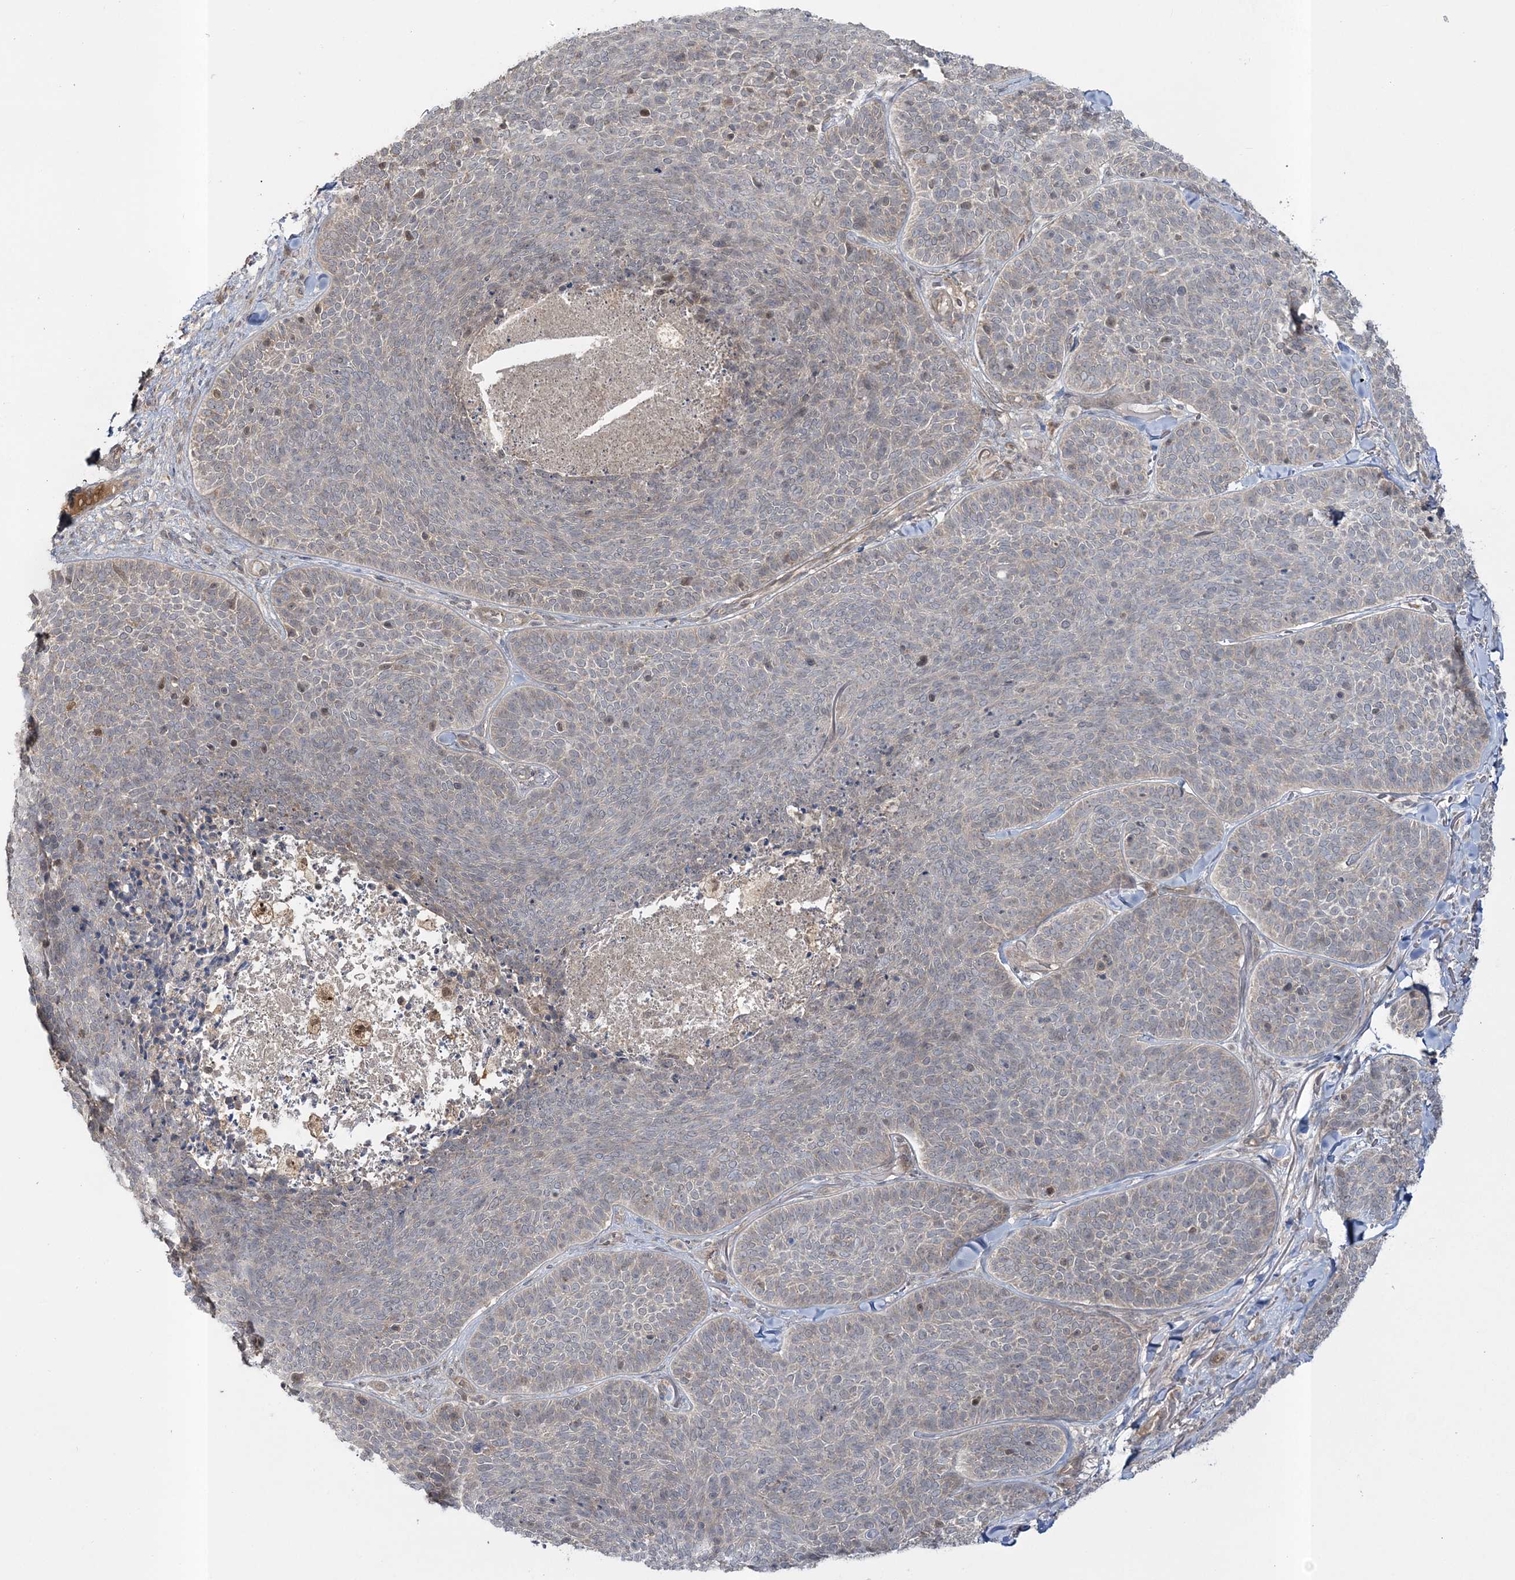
{"staining": {"intensity": "weak", "quantity": "<25%", "location": "cytoplasmic/membranous"}, "tissue": "skin cancer", "cell_type": "Tumor cells", "image_type": "cancer", "snomed": [{"axis": "morphology", "description": "Basal cell carcinoma"}, {"axis": "topography", "description": "Skin"}], "caption": "Histopathology image shows no significant protein positivity in tumor cells of skin cancer (basal cell carcinoma).", "gene": "MOCS2", "patient": {"sex": "male", "age": 85}}